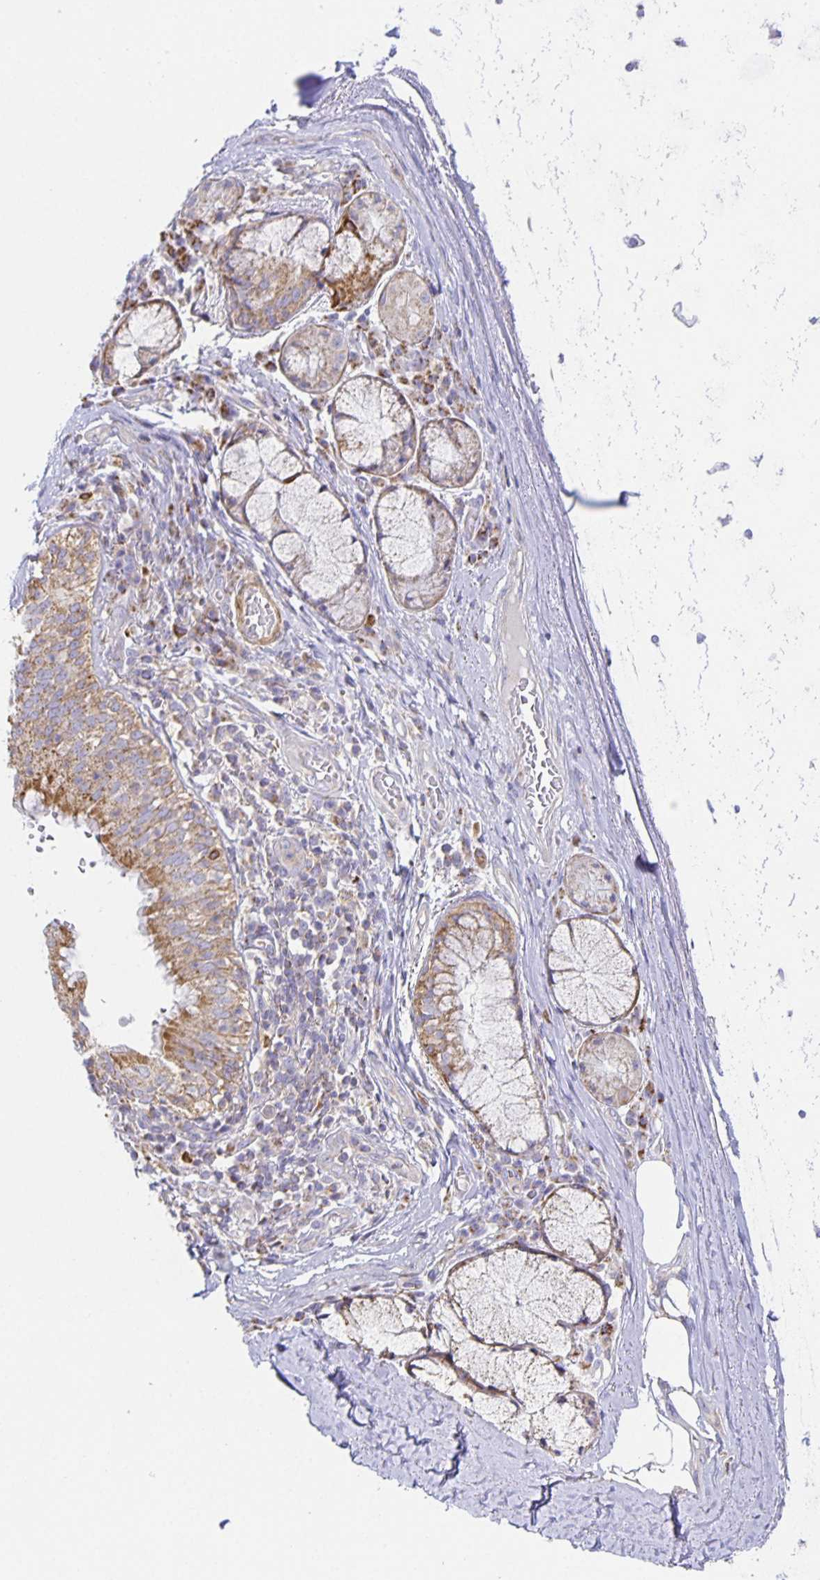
{"staining": {"intensity": "moderate", "quantity": ">75%", "location": "cytoplasmic/membranous"}, "tissue": "bronchus", "cell_type": "Respiratory epithelial cells", "image_type": "normal", "snomed": [{"axis": "morphology", "description": "Normal tissue, NOS"}, {"axis": "topography", "description": "Cartilage tissue"}, {"axis": "topography", "description": "Bronchus"}], "caption": "Bronchus stained with DAB (3,3'-diaminobenzidine) immunohistochemistry displays medium levels of moderate cytoplasmic/membranous staining in about >75% of respiratory epithelial cells. The staining was performed using DAB to visualize the protein expression in brown, while the nuclei were stained in blue with hematoxylin (Magnification: 20x).", "gene": "FLRT3", "patient": {"sex": "male", "age": 56}}